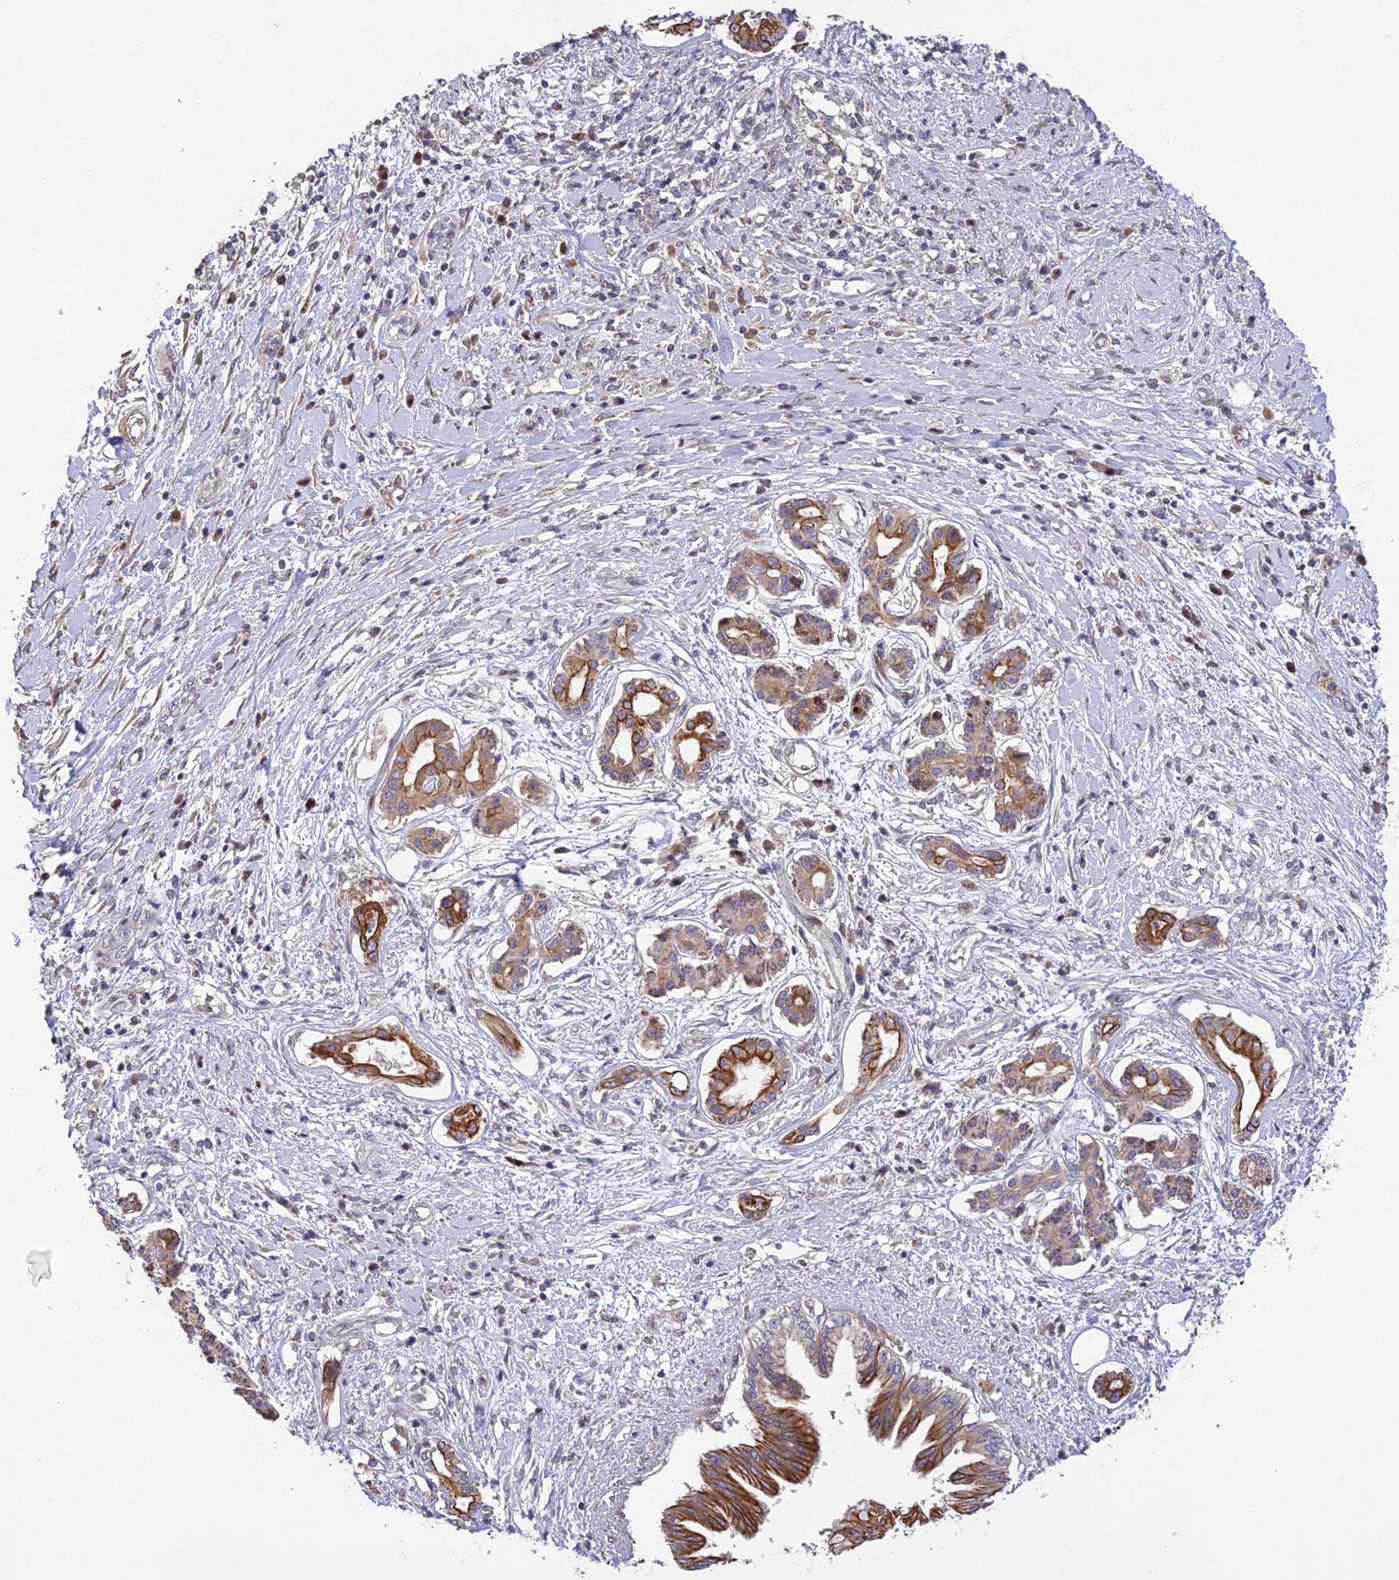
{"staining": {"intensity": "strong", "quantity": "25%-75%", "location": "cytoplasmic/membranous"}, "tissue": "pancreatic cancer", "cell_type": "Tumor cells", "image_type": "cancer", "snomed": [{"axis": "morphology", "description": "Adenocarcinoma, NOS"}, {"axis": "topography", "description": "Pancreas"}], "caption": "Approximately 25%-75% of tumor cells in pancreatic adenocarcinoma show strong cytoplasmic/membranous protein expression as visualized by brown immunohistochemical staining.", "gene": "SPG21", "patient": {"sex": "female", "age": 56}}